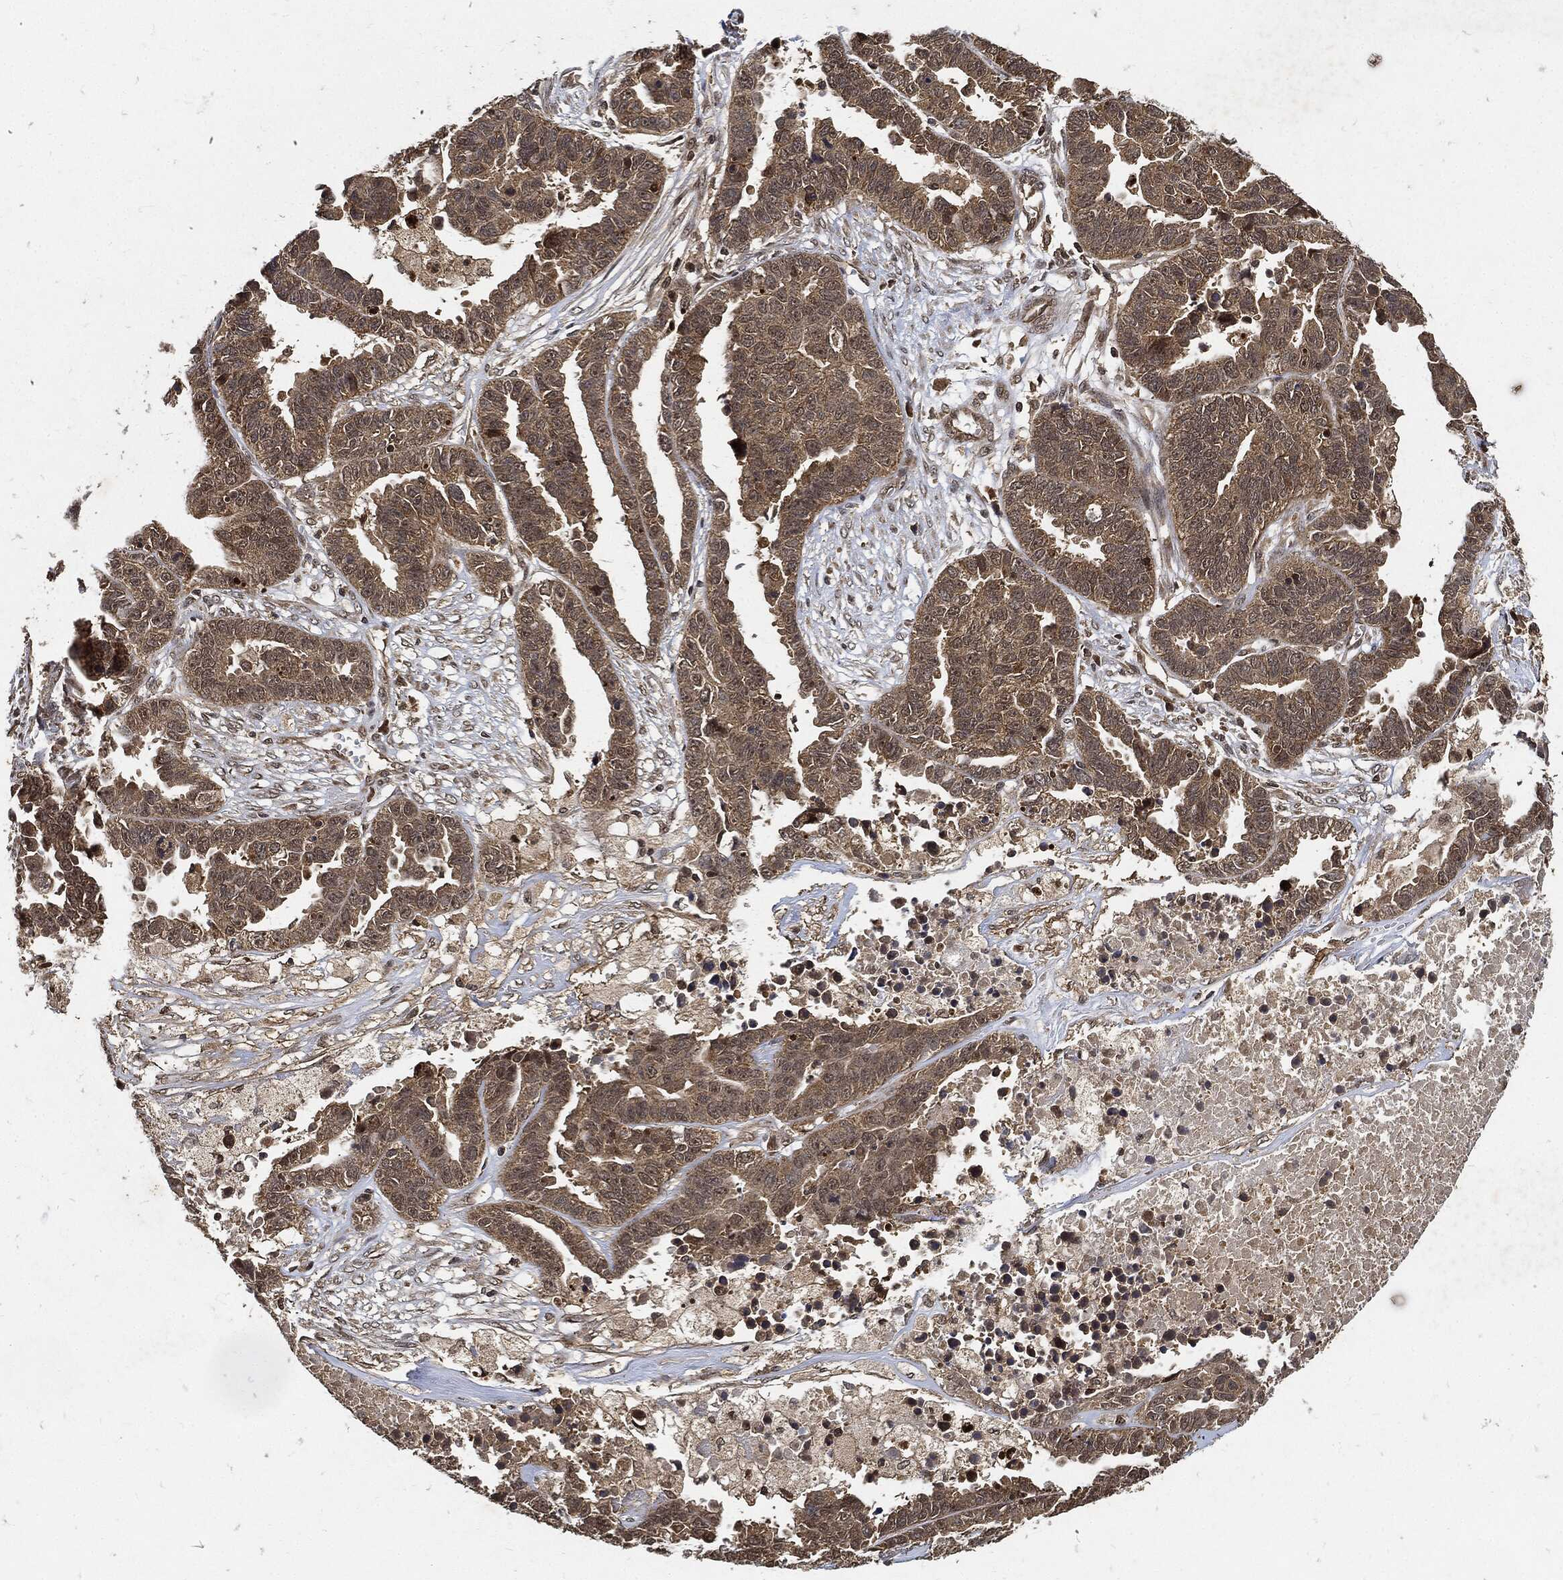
{"staining": {"intensity": "weak", "quantity": "25%-75%", "location": "cytoplasmic/membranous"}, "tissue": "ovarian cancer", "cell_type": "Tumor cells", "image_type": "cancer", "snomed": [{"axis": "morphology", "description": "Cystadenocarcinoma, serous, NOS"}, {"axis": "topography", "description": "Ovary"}], "caption": "High-magnification brightfield microscopy of ovarian cancer stained with DAB (3,3'-diaminobenzidine) (brown) and counterstained with hematoxylin (blue). tumor cells exhibit weak cytoplasmic/membranous positivity is appreciated in about25%-75% of cells.", "gene": "ZNF226", "patient": {"sex": "female", "age": 87}}